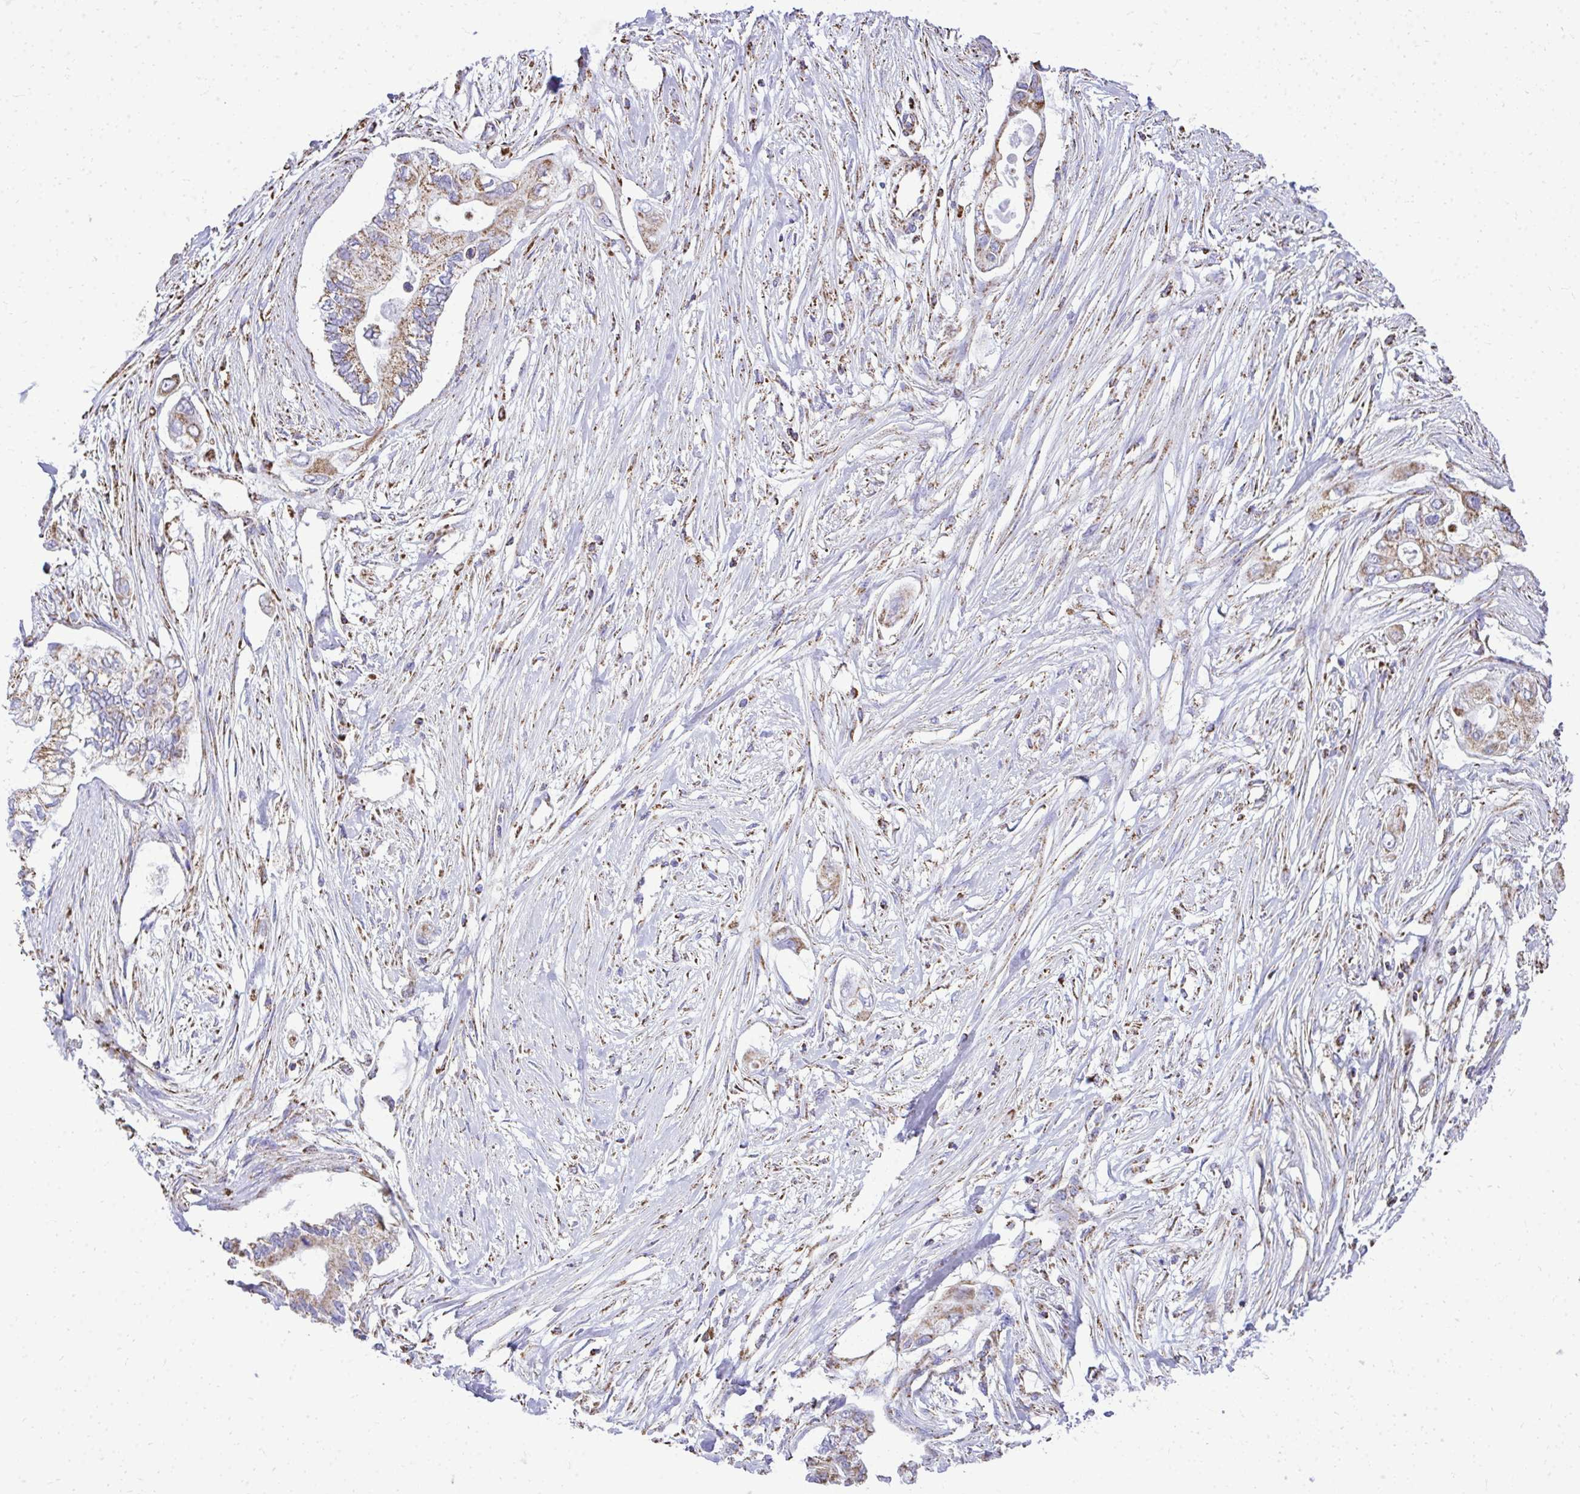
{"staining": {"intensity": "moderate", "quantity": ">75%", "location": "cytoplasmic/membranous"}, "tissue": "pancreatic cancer", "cell_type": "Tumor cells", "image_type": "cancer", "snomed": [{"axis": "morphology", "description": "Adenocarcinoma, NOS"}, {"axis": "topography", "description": "Pancreas"}], "caption": "Pancreatic cancer tissue demonstrates moderate cytoplasmic/membranous positivity in approximately >75% of tumor cells", "gene": "MPZL2", "patient": {"sex": "female", "age": 63}}